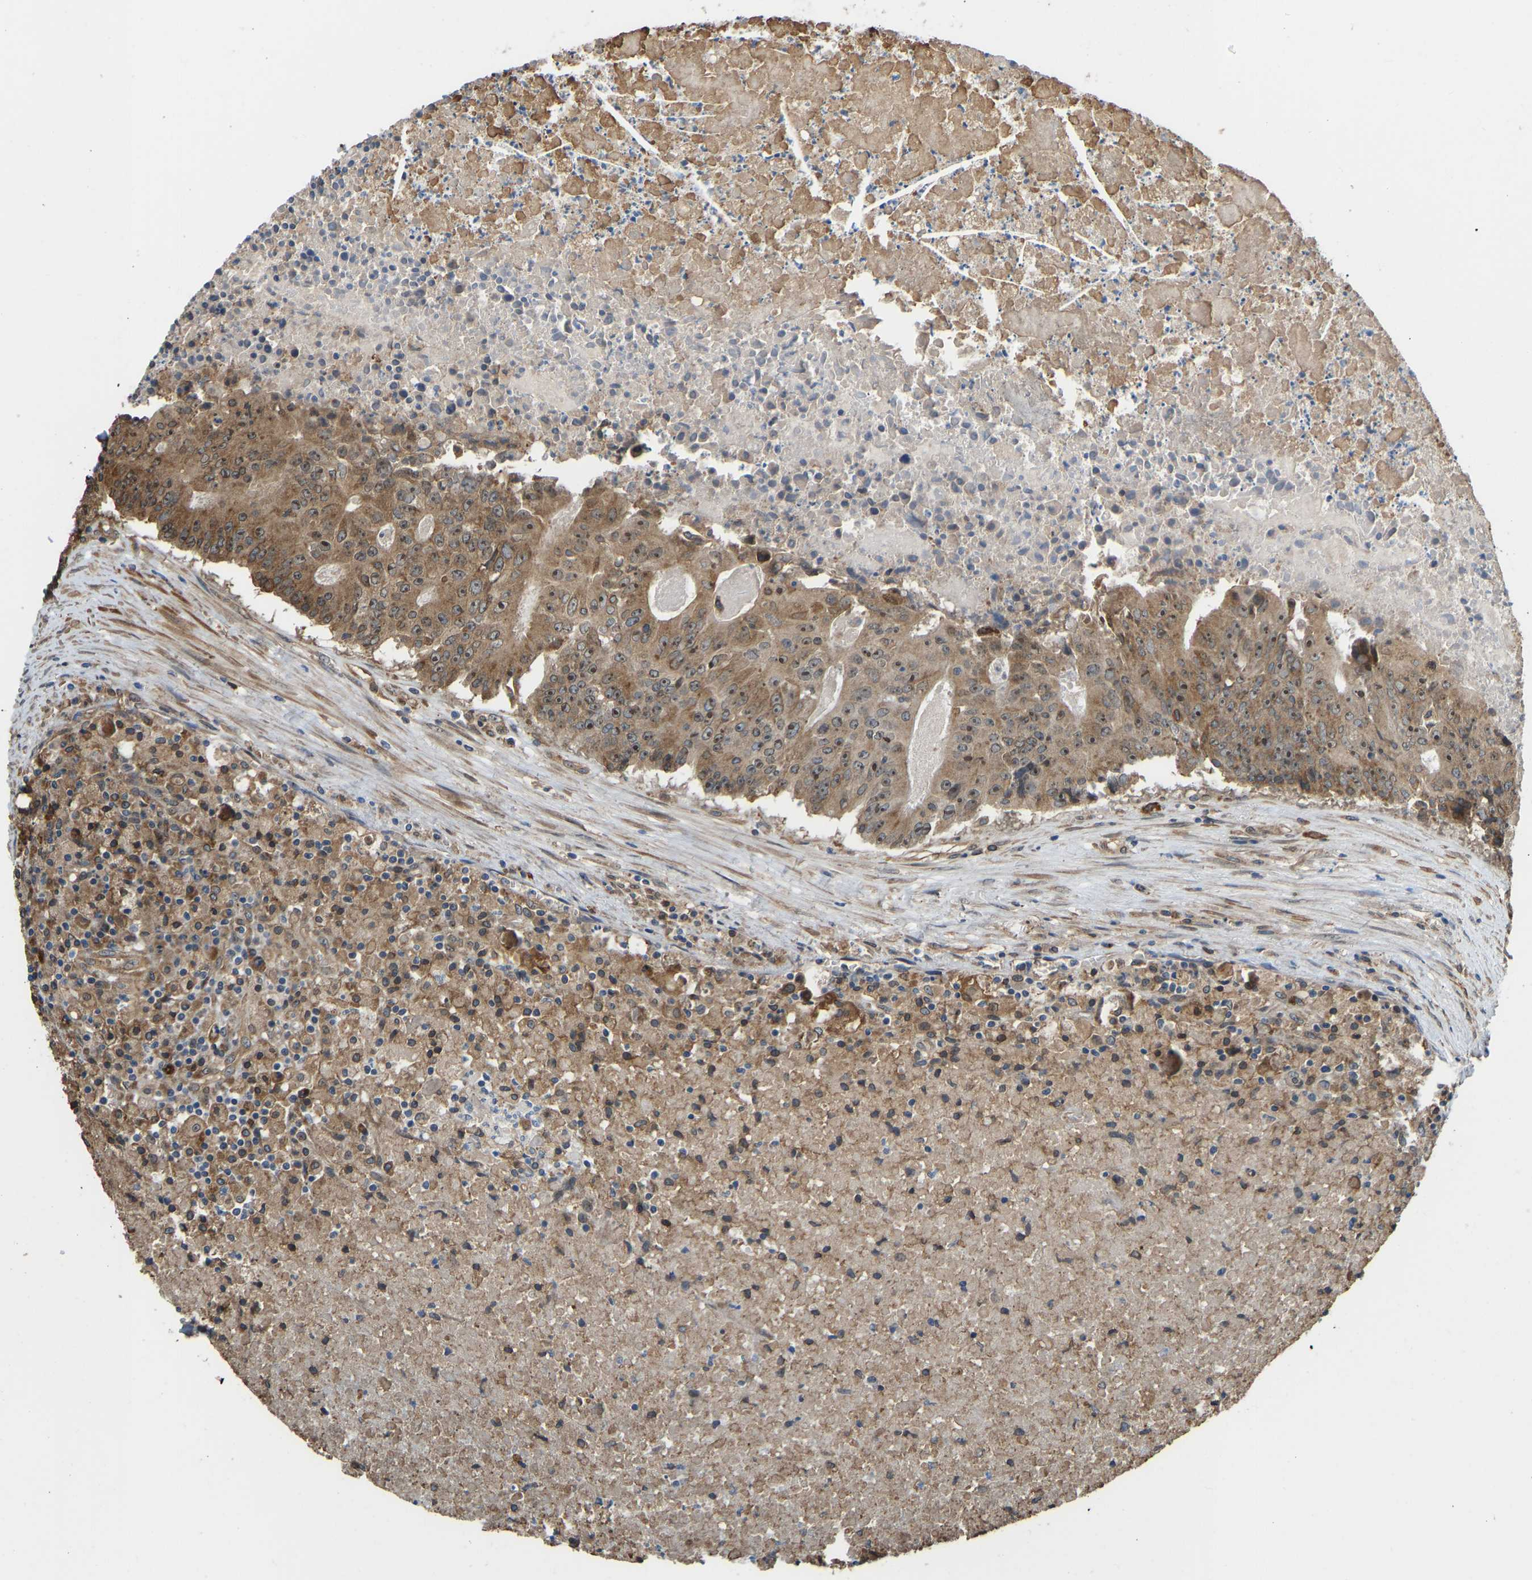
{"staining": {"intensity": "moderate", "quantity": ">75%", "location": "cytoplasmic/membranous,nuclear"}, "tissue": "colorectal cancer", "cell_type": "Tumor cells", "image_type": "cancer", "snomed": [{"axis": "morphology", "description": "Adenocarcinoma, NOS"}, {"axis": "topography", "description": "Colon"}], "caption": "This histopathology image shows IHC staining of colorectal cancer, with medium moderate cytoplasmic/membranous and nuclear expression in about >75% of tumor cells.", "gene": "OS9", "patient": {"sex": "male", "age": 87}}